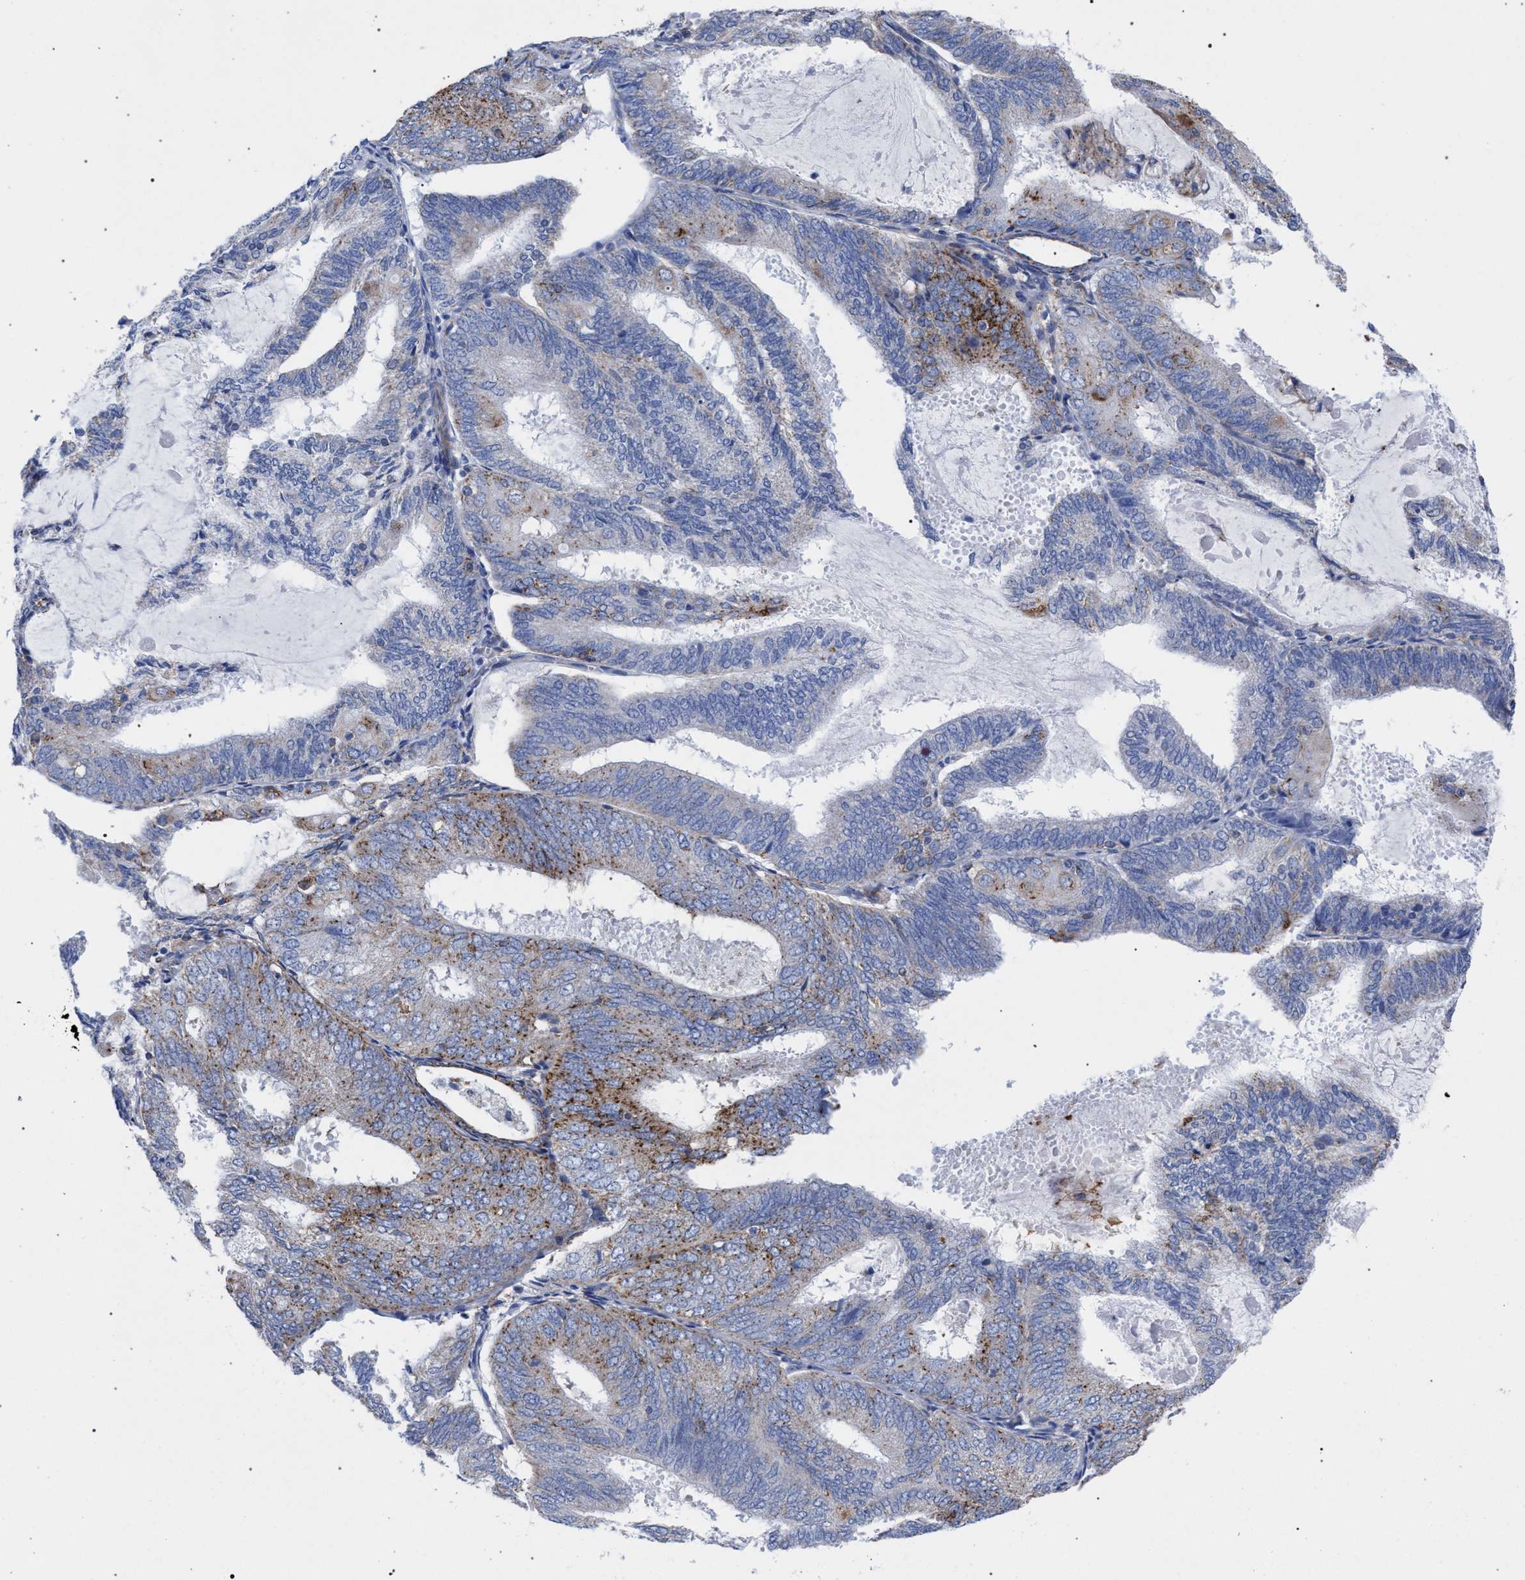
{"staining": {"intensity": "moderate", "quantity": "<25%", "location": "cytoplasmic/membranous"}, "tissue": "endometrial cancer", "cell_type": "Tumor cells", "image_type": "cancer", "snomed": [{"axis": "morphology", "description": "Adenocarcinoma, NOS"}, {"axis": "topography", "description": "Endometrium"}], "caption": "Tumor cells display low levels of moderate cytoplasmic/membranous positivity in approximately <25% of cells in endometrial cancer (adenocarcinoma).", "gene": "ACADS", "patient": {"sex": "female", "age": 81}}